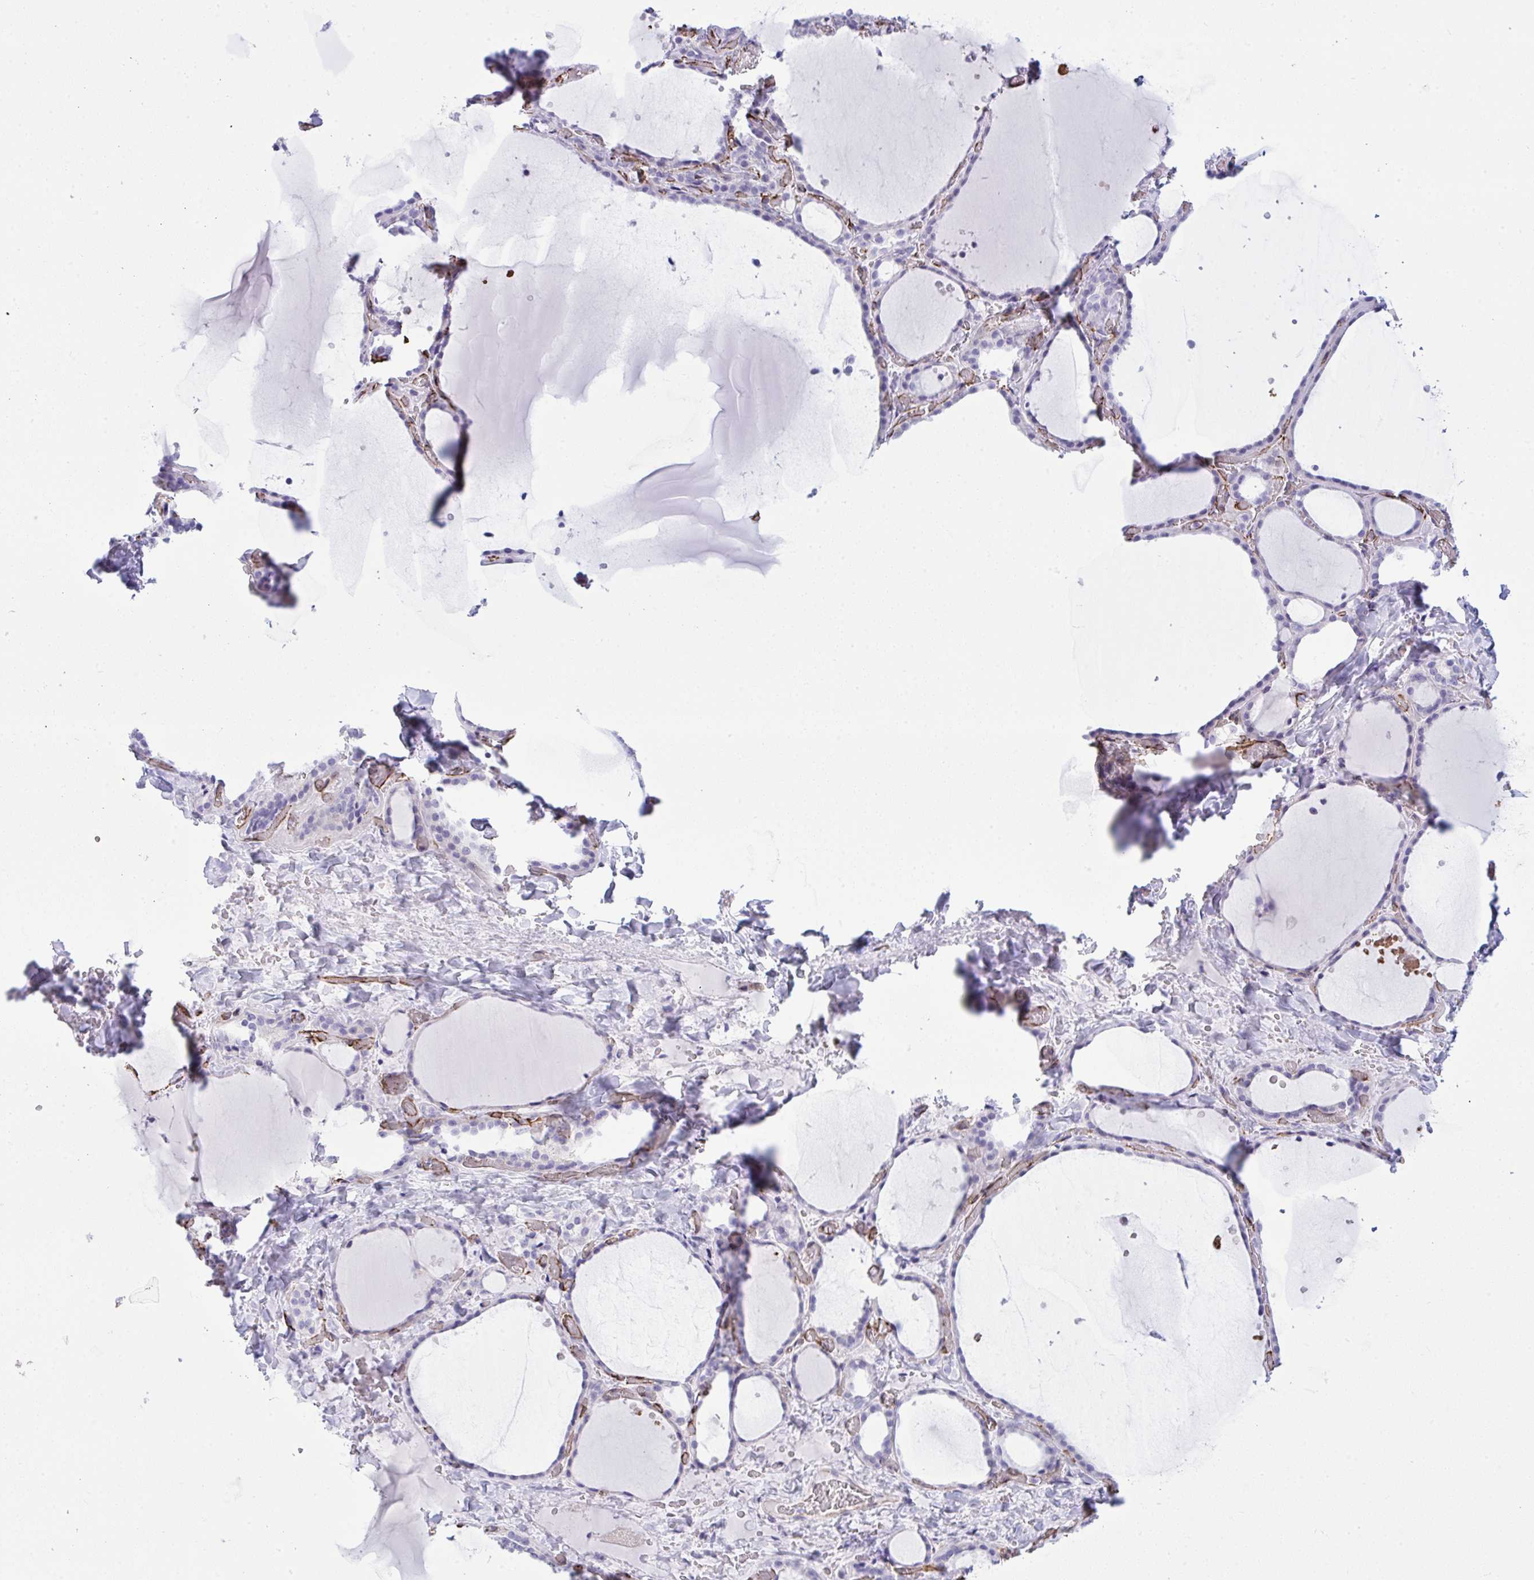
{"staining": {"intensity": "negative", "quantity": "none", "location": "none"}, "tissue": "thyroid gland", "cell_type": "Glandular cells", "image_type": "normal", "snomed": [{"axis": "morphology", "description": "Normal tissue, NOS"}, {"axis": "topography", "description": "Thyroid gland"}], "caption": "This is an immunohistochemistry (IHC) micrograph of unremarkable human thyroid gland. There is no expression in glandular cells.", "gene": "SLC35B1", "patient": {"sex": "female", "age": 36}}